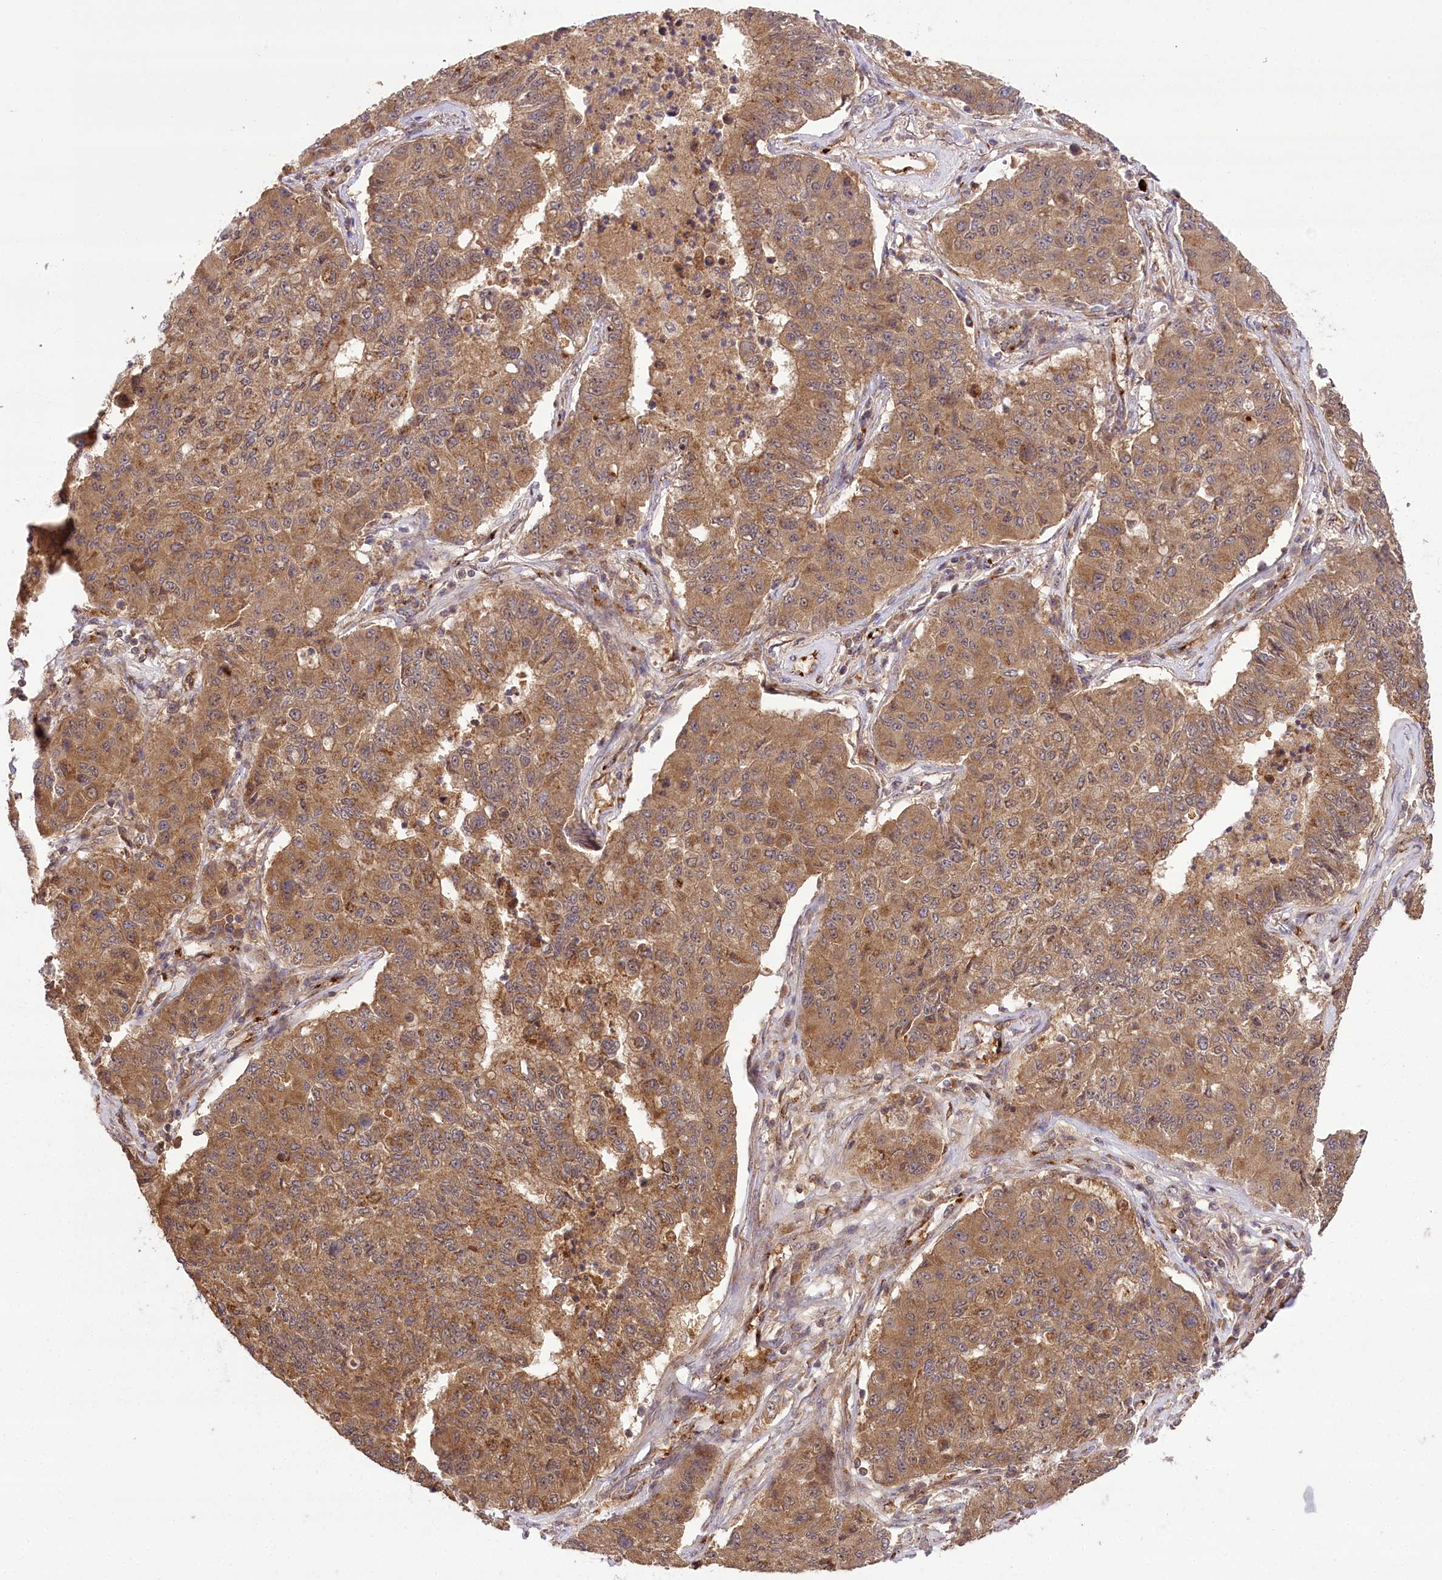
{"staining": {"intensity": "moderate", "quantity": ">75%", "location": "cytoplasmic/membranous"}, "tissue": "lung cancer", "cell_type": "Tumor cells", "image_type": "cancer", "snomed": [{"axis": "morphology", "description": "Squamous cell carcinoma, NOS"}, {"axis": "topography", "description": "Lung"}], "caption": "Lung cancer (squamous cell carcinoma) stained for a protein displays moderate cytoplasmic/membranous positivity in tumor cells.", "gene": "CARD19", "patient": {"sex": "male", "age": 74}}